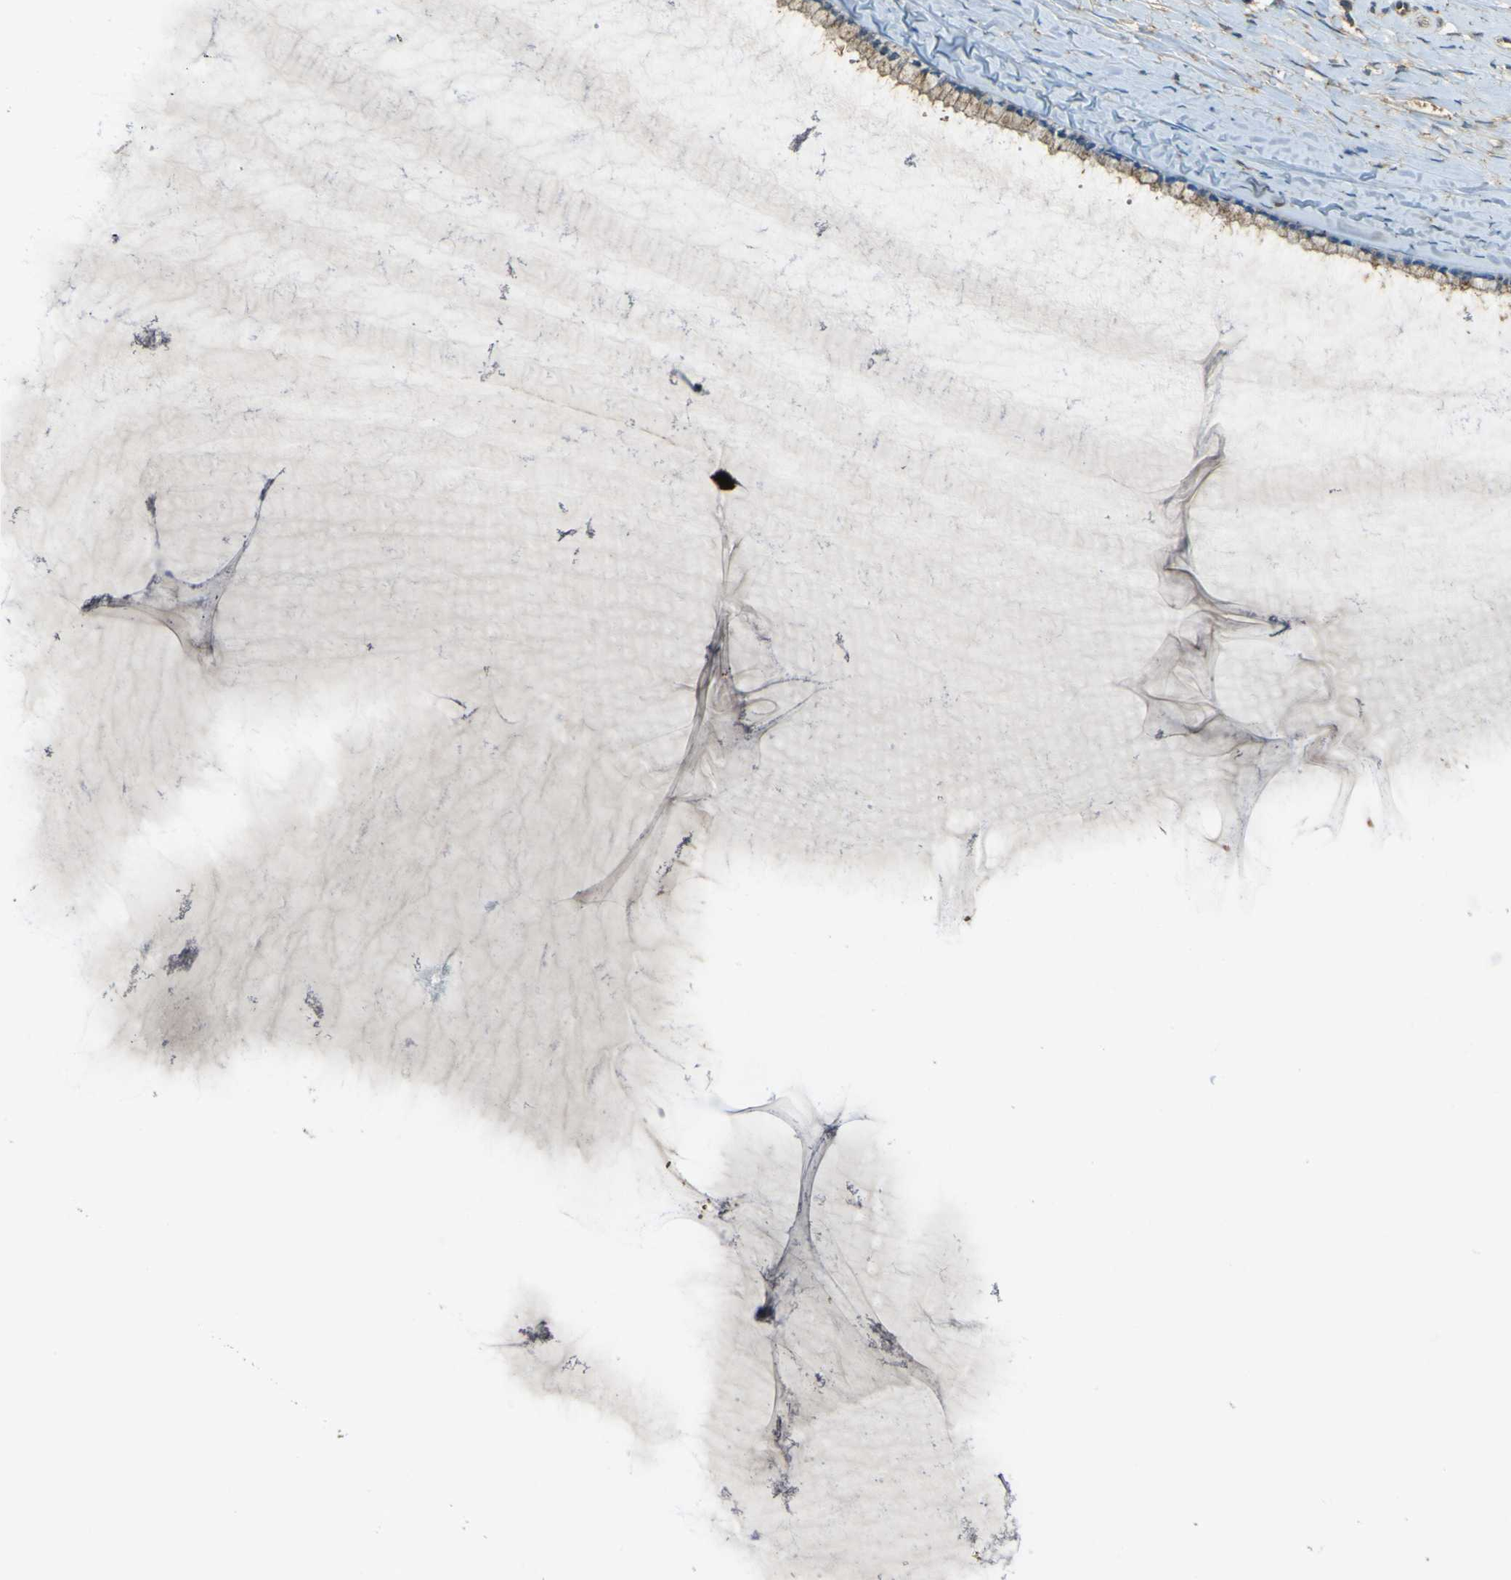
{"staining": {"intensity": "moderate", "quantity": ">75%", "location": "cytoplasmic/membranous"}, "tissue": "cervix", "cell_type": "Glandular cells", "image_type": "normal", "snomed": [{"axis": "morphology", "description": "Normal tissue, NOS"}, {"axis": "topography", "description": "Cervix"}], "caption": "Normal cervix was stained to show a protein in brown. There is medium levels of moderate cytoplasmic/membranous expression in about >75% of glandular cells.", "gene": "GOLGA1", "patient": {"sex": "female", "age": 39}}